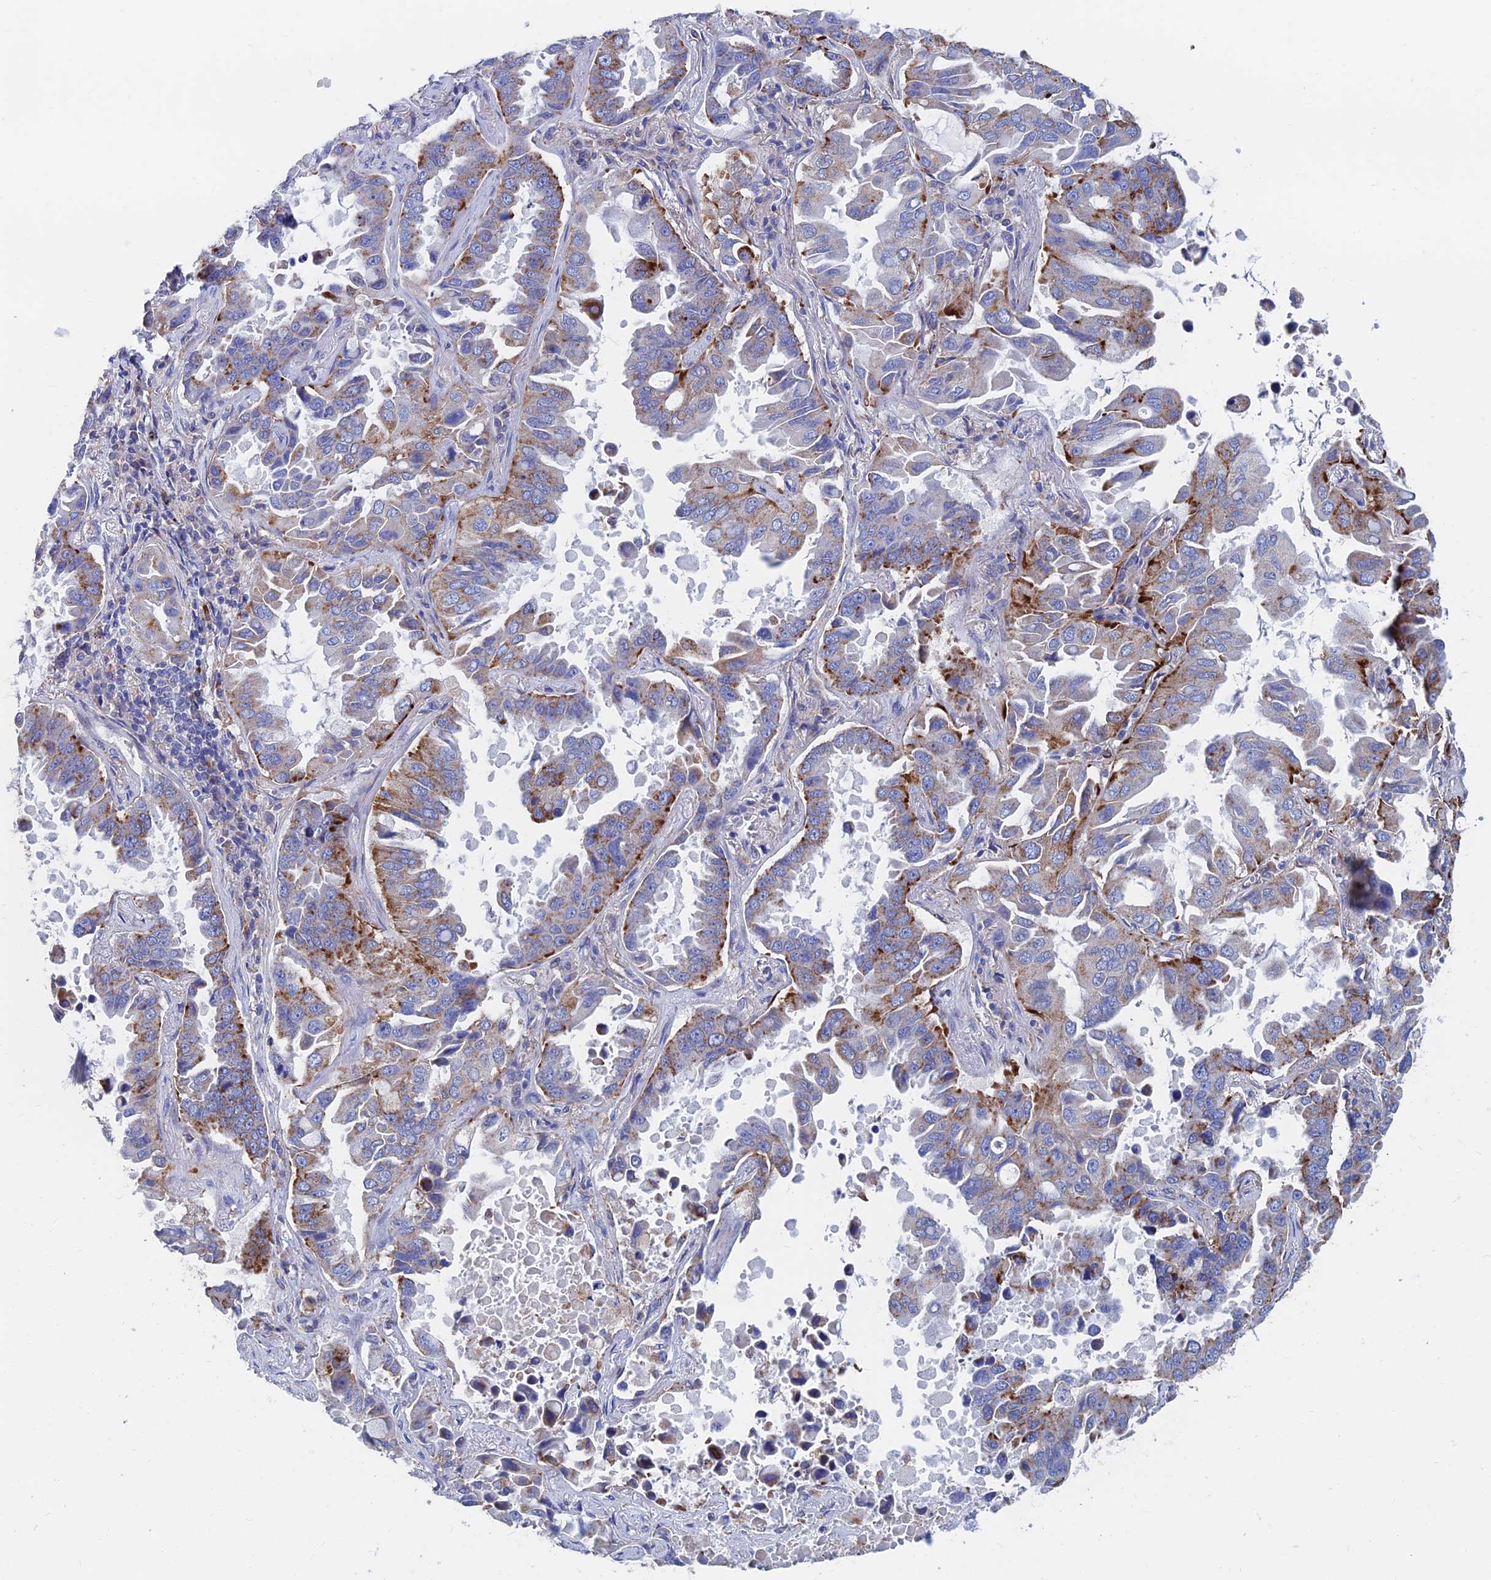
{"staining": {"intensity": "moderate", "quantity": "25%-75%", "location": "cytoplasmic/membranous"}, "tissue": "lung cancer", "cell_type": "Tumor cells", "image_type": "cancer", "snomed": [{"axis": "morphology", "description": "Adenocarcinoma, NOS"}, {"axis": "topography", "description": "Lung"}], "caption": "A medium amount of moderate cytoplasmic/membranous staining is appreciated in approximately 25%-75% of tumor cells in adenocarcinoma (lung) tissue.", "gene": "SPNS1", "patient": {"sex": "male", "age": 64}}